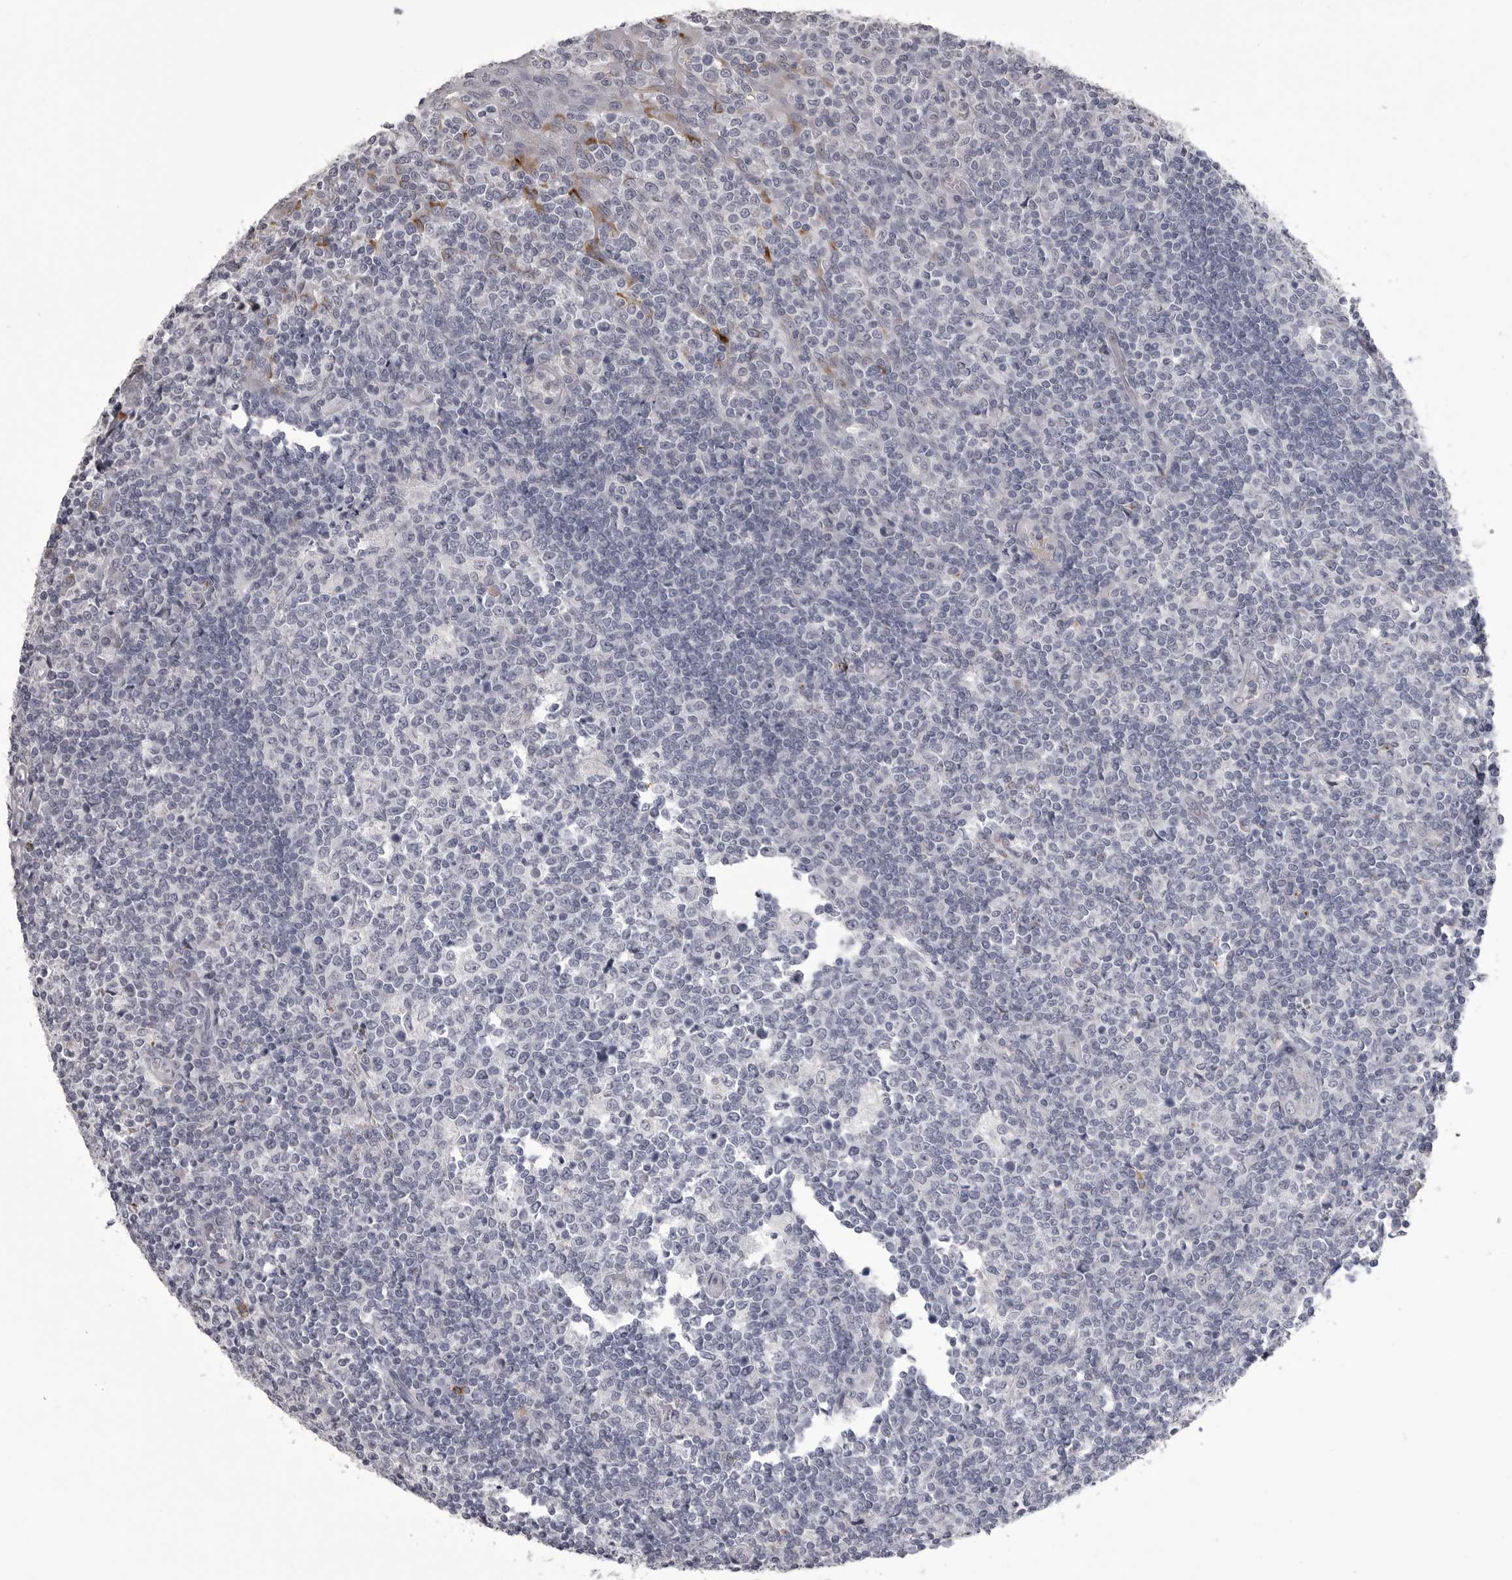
{"staining": {"intensity": "negative", "quantity": "none", "location": "none"}, "tissue": "tonsil", "cell_type": "Germinal center cells", "image_type": "normal", "snomed": [{"axis": "morphology", "description": "Normal tissue, NOS"}, {"axis": "topography", "description": "Tonsil"}], "caption": "The histopathology image demonstrates no staining of germinal center cells in normal tonsil.", "gene": "TIMP1", "patient": {"sex": "female", "age": 19}}